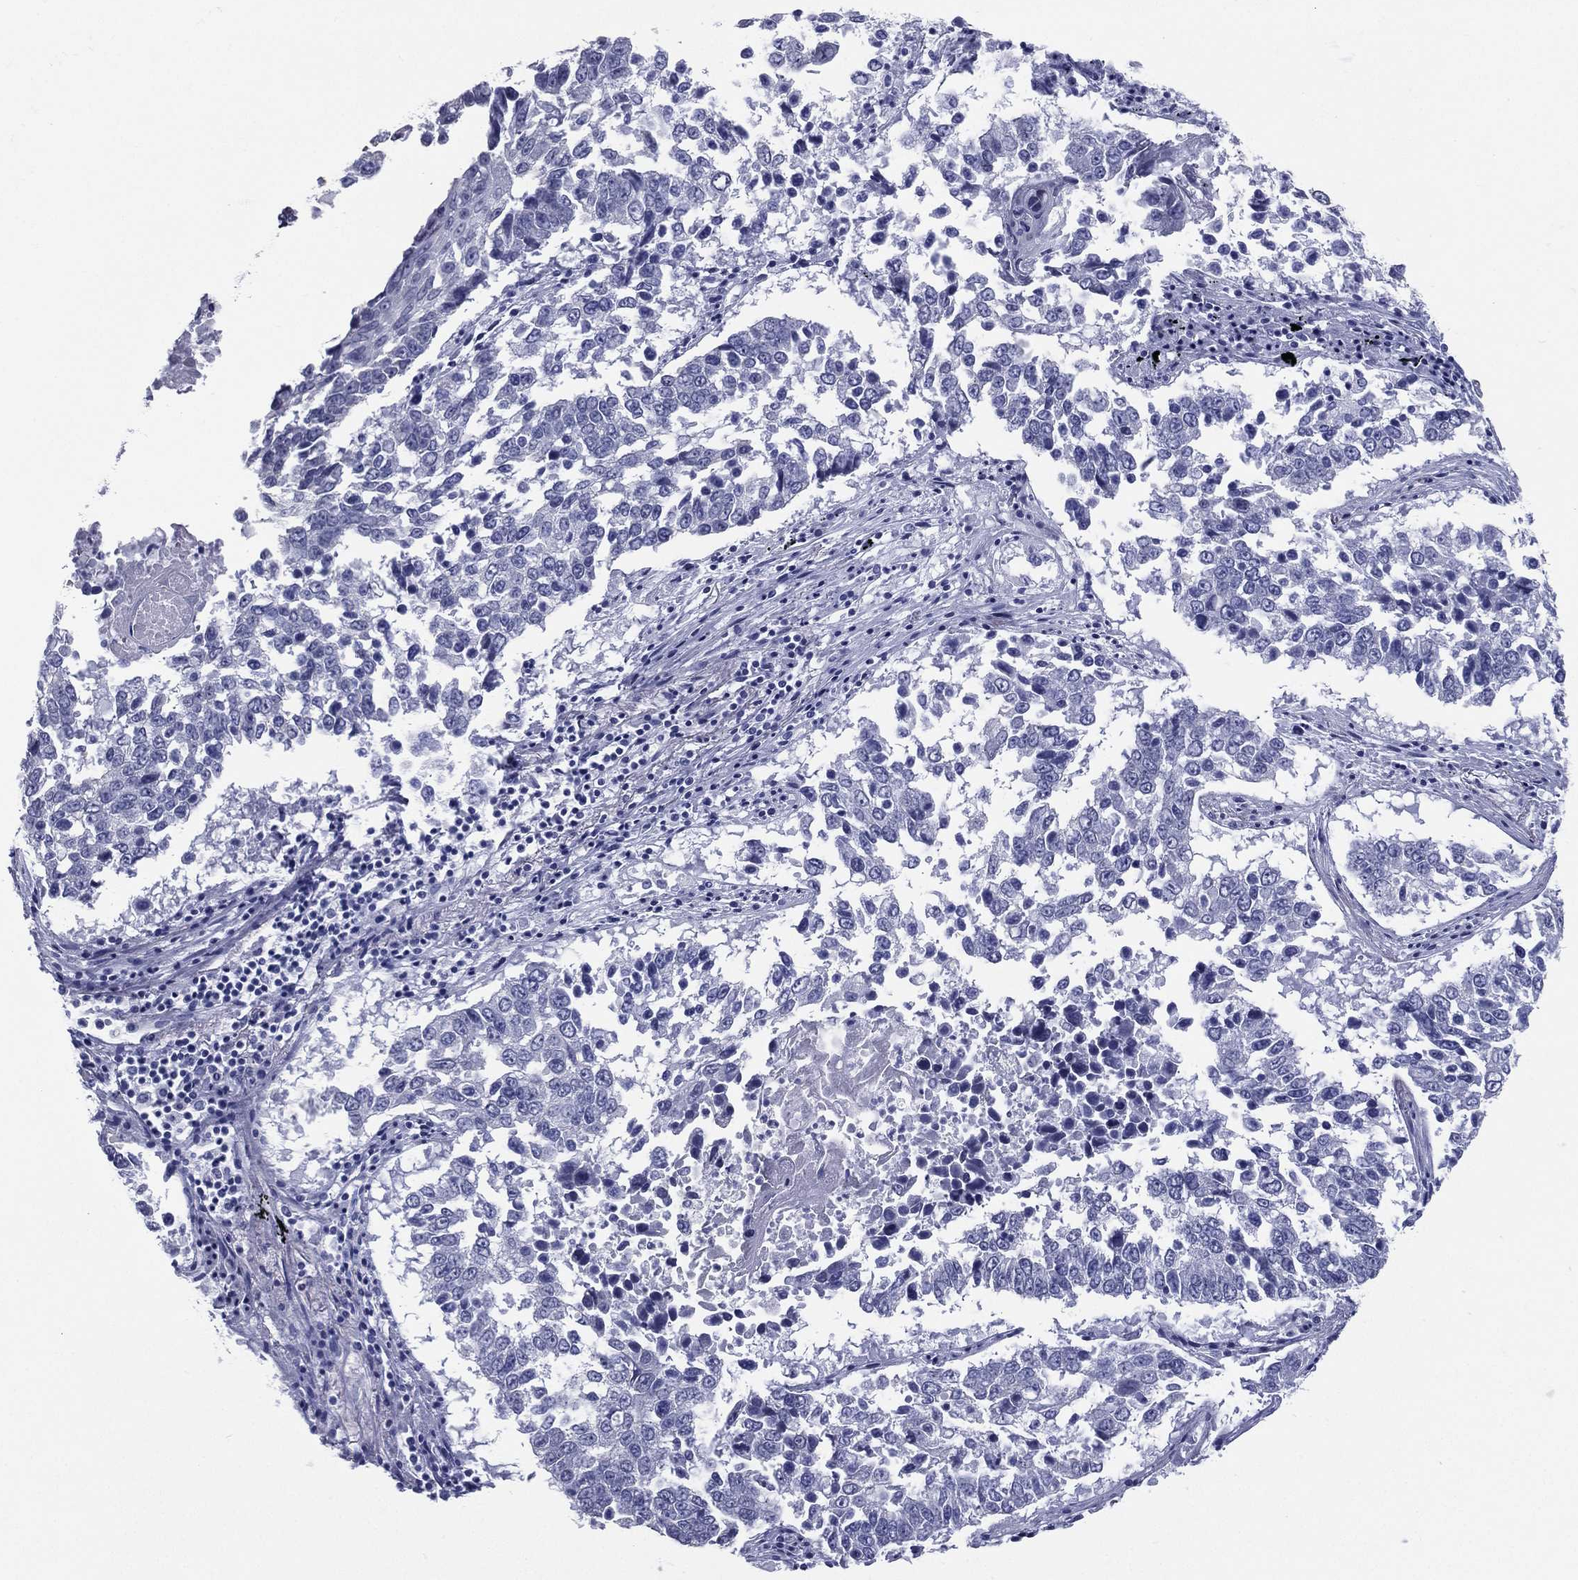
{"staining": {"intensity": "negative", "quantity": "none", "location": "none"}, "tissue": "lung cancer", "cell_type": "Tumor cells", "image_type": "cancer", "snomed": [{"axis": "morphology", "description": "Squamous cell carcinoma, NOS"}, {"axis": "topography", "description": "Lung"}], "caption": "Tumor cells are negative for protein expression in human squamous cell carcinoma (lung).", "gene": "RSPH4A", "patient": {"sex": "male", "age": 82}}